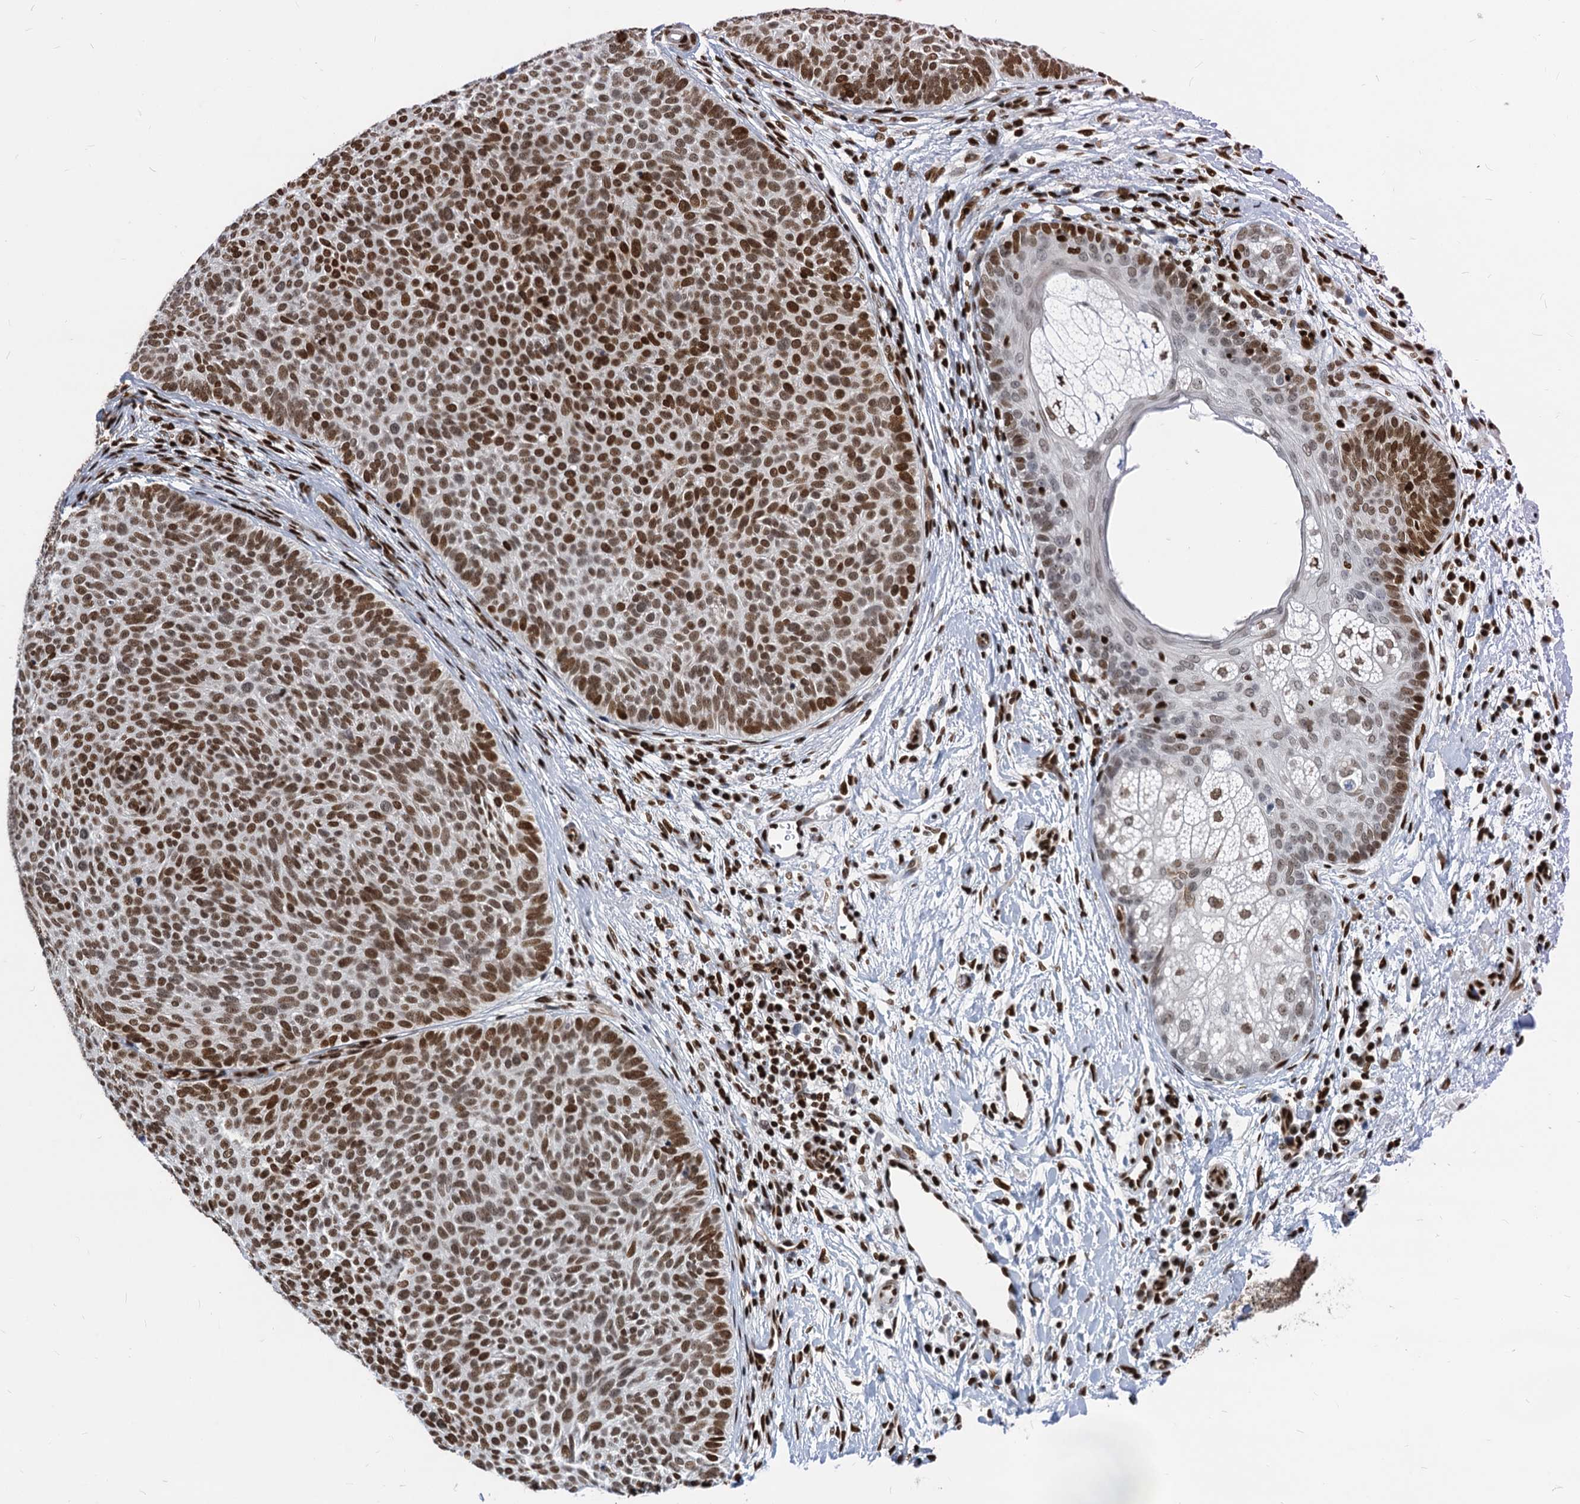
{"staining": {"intensity": "strong", "quantity": ">75%", "location": "nuclear"}, "tissue": "skin cancer", "cell_type": "Tumor cells", "image_type": "cancer", "snomed": [{"axis": "morphology", "description": "Basal cell carcinoma"}, {"axis": "topography", "description": "Skin"}], "caption": "DAB (3,3'-diaminobenzidine) immunohistochemical staining of human skin cancer demonstrates strong nuclear protein staining in approximately >75% of tumor cells. (DAB (3,3'-diaminobenzidine) = brown stain, brightfield microscopy at high magnification).", "gene": "MECP2", "patient": {"sex": "male", "age": 85}}